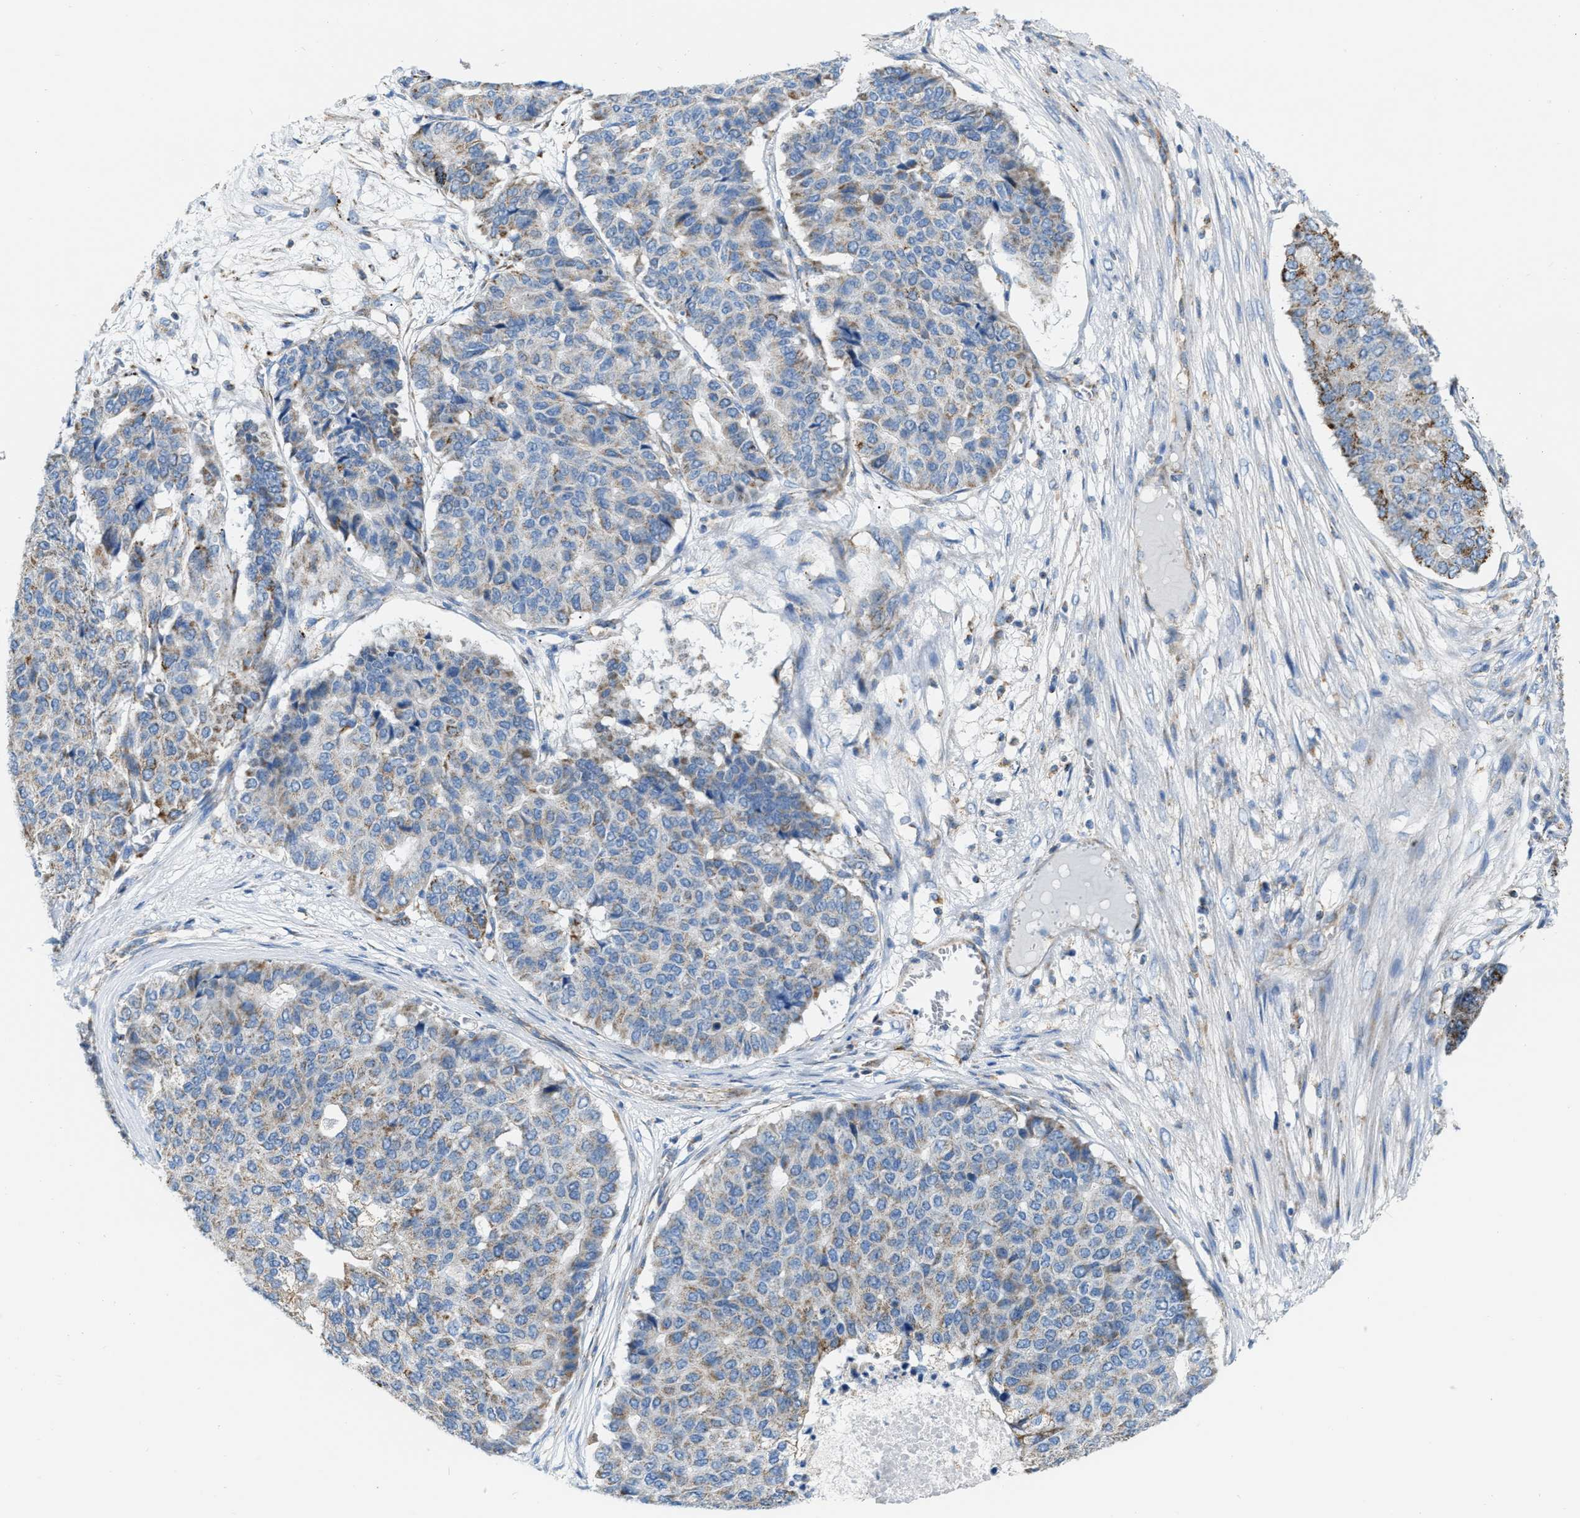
{"staining": {"intensity": "moderate", "quantity": "<25%", "location": "cytoplasmic/membranous"}, "tissue": "pancreatic cancer", "cell_type": "Tumor cells", "image_type": "cancer", "snomed": [{"axis": "morphology", "description": "Adenocarcinoma, NOS"}, {"axis": "topography", "description": "Pancreas"}], "caption": "Immunohistochemistry (IHC) photomicrograph of neoplastic tissue: pancreatic adenocarcinoma stained using immunohistochemistry demonstrates low levels of moderate protein expression localized specifically in the cytoplasmic/membranous of tumor cells, appearing as a cytoplasmic/membranous brown color.", "gene": "JADE1", "patient": {"sex": "male", "age": 50}}